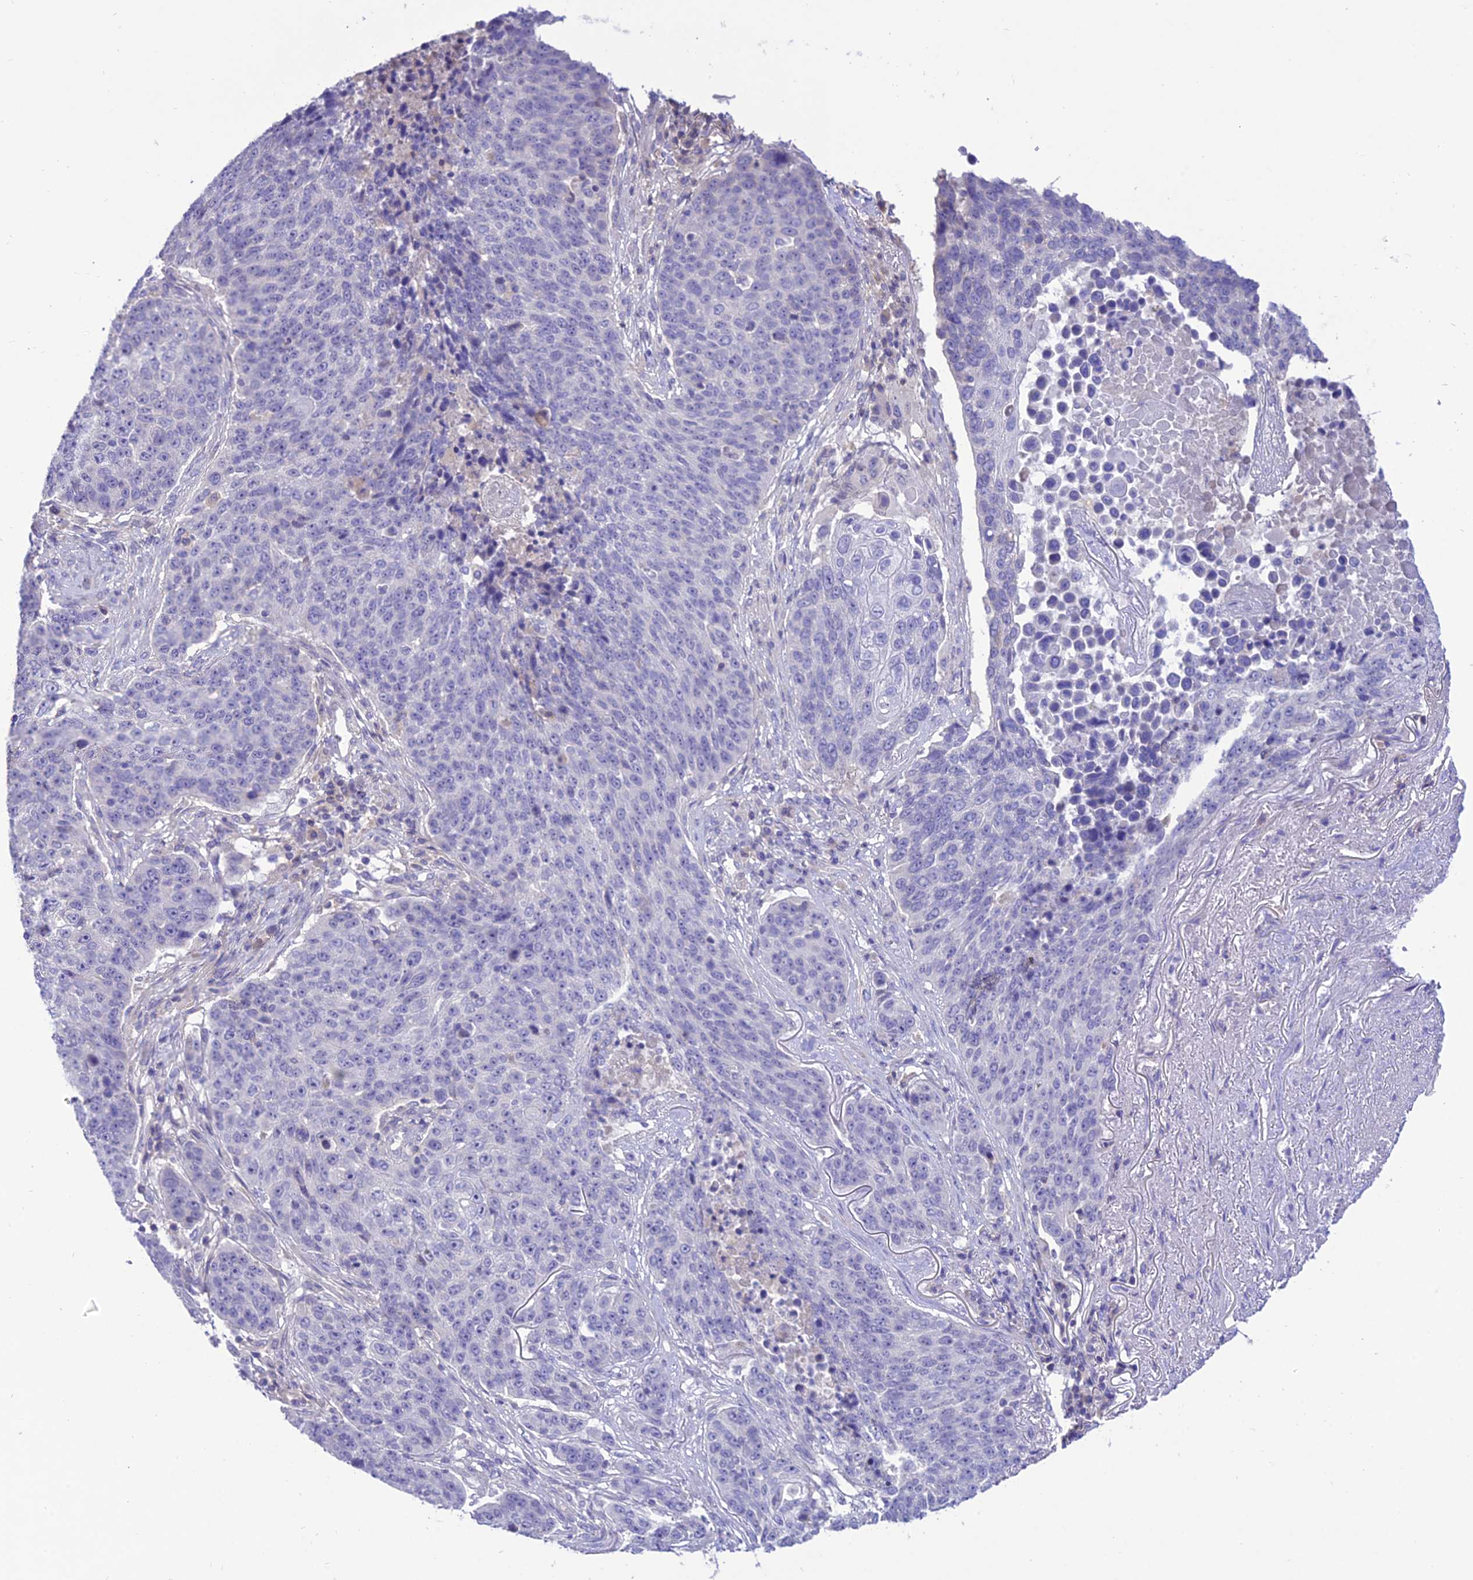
{"staining": {"intensity": "negative", "quantity": "none", "location": "none"}, "tissue": "lung cancer", "cell_type": "Tumor cells", "image_type": "cancer", "snomed": [{"axis": "morphology", "description": "Normal tissue, NOS"}, {"axis": "morphology", "description": "Squamous cell carcinoma, NOS"}, {"axis": "topography", "description": "Lymph node"}, {"axis": "topography", "description": "Lung"}], "caption": "Protein analysis of lung cancer displays no significant staining in tumor cells.", "gene": "TEKT3", "patient": {"sex": "male", "age": 66}}